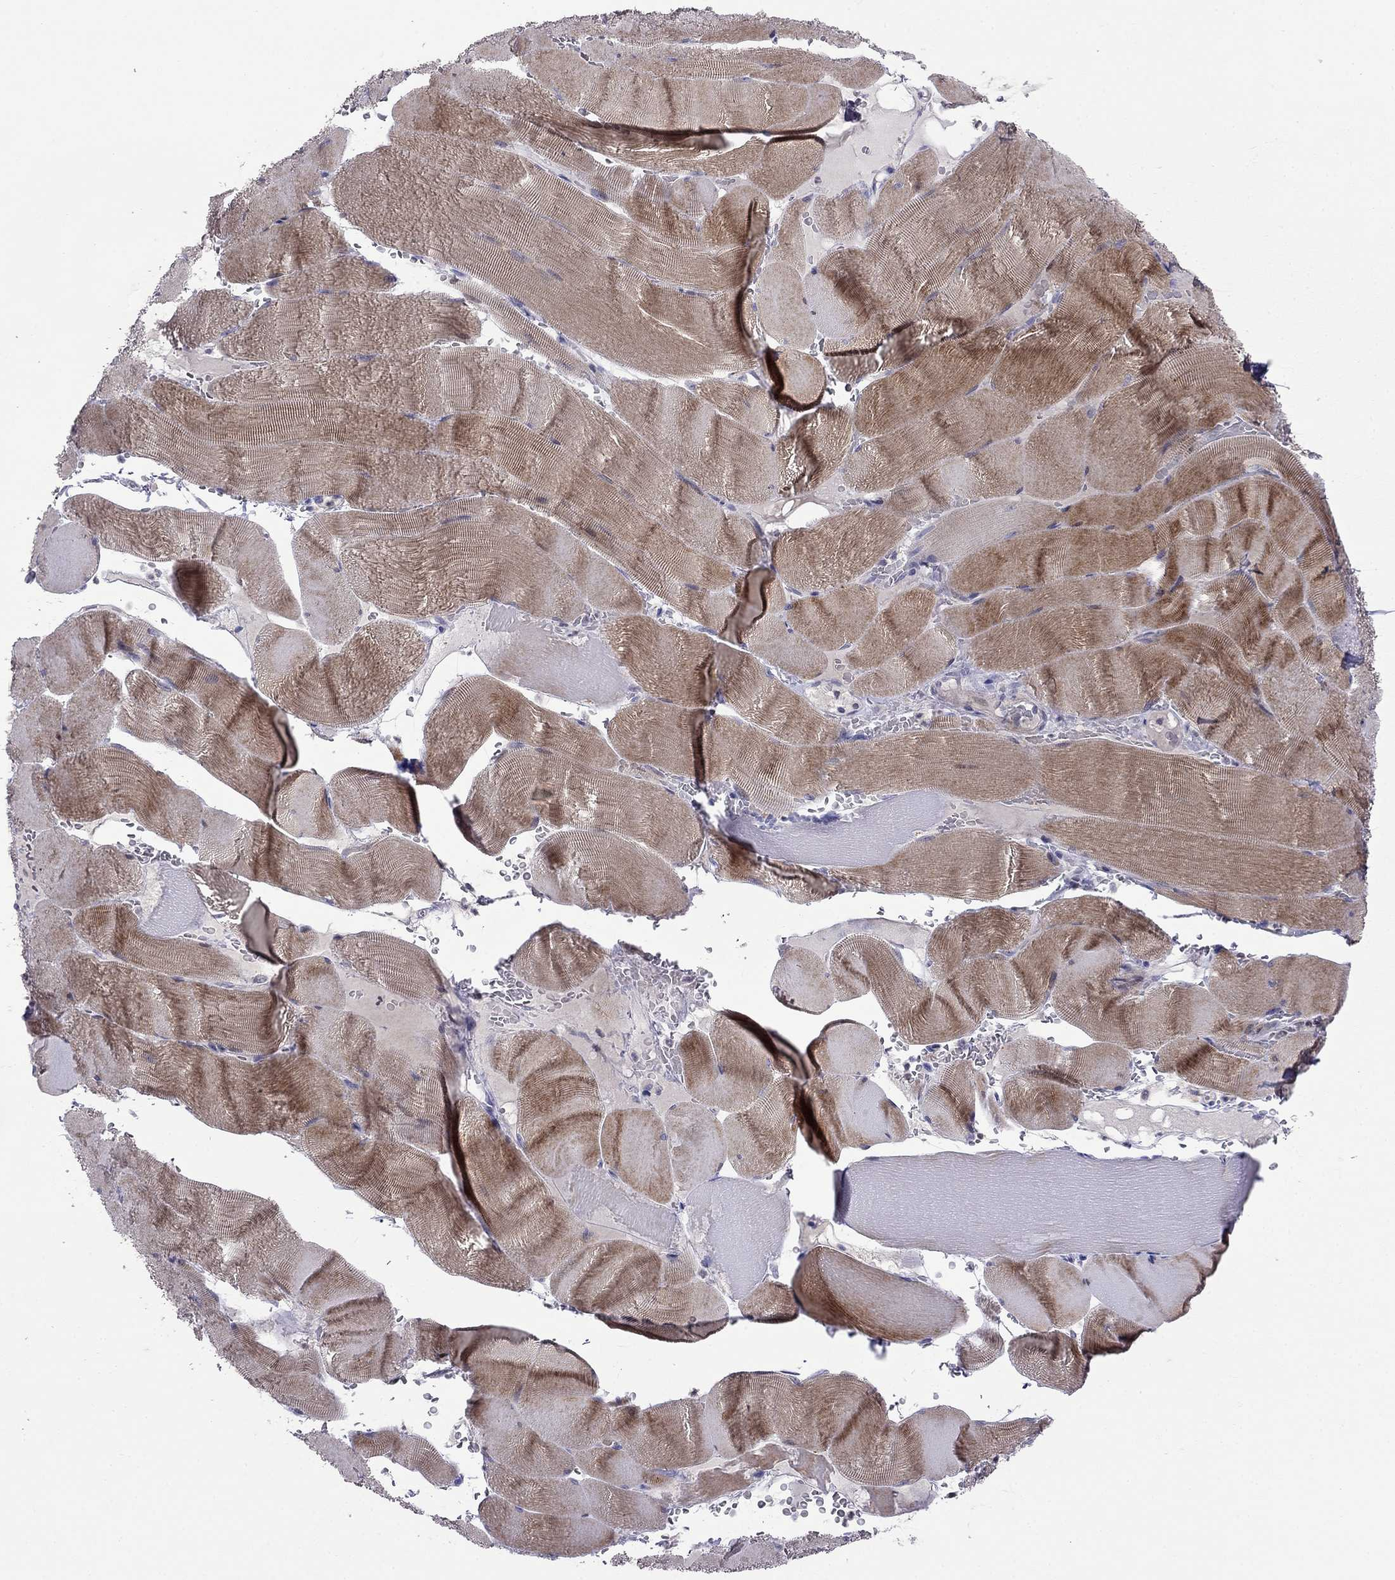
{"staining": {"intensity": "strong", "quantity": "25%-75%", "location": "cytoplasmic/membranous"}, "tissue": "skeletal muscle", "cell_type": "Myocytes", "image_type": "normal", "snomed": [{"axis": "morphology", "description": "Normal tissue, NOS"}, {"axis": "topography", "description": "Skeletal muscle"}], "caption": "Brown immunohistochemical staining in benign skeletal muscle shows strong cytoplasmic/membranous positivity in approximately 25%-75% of myocytes.", "gene": "LRRC39", "patient": {"sex": "male", "age": 56}}